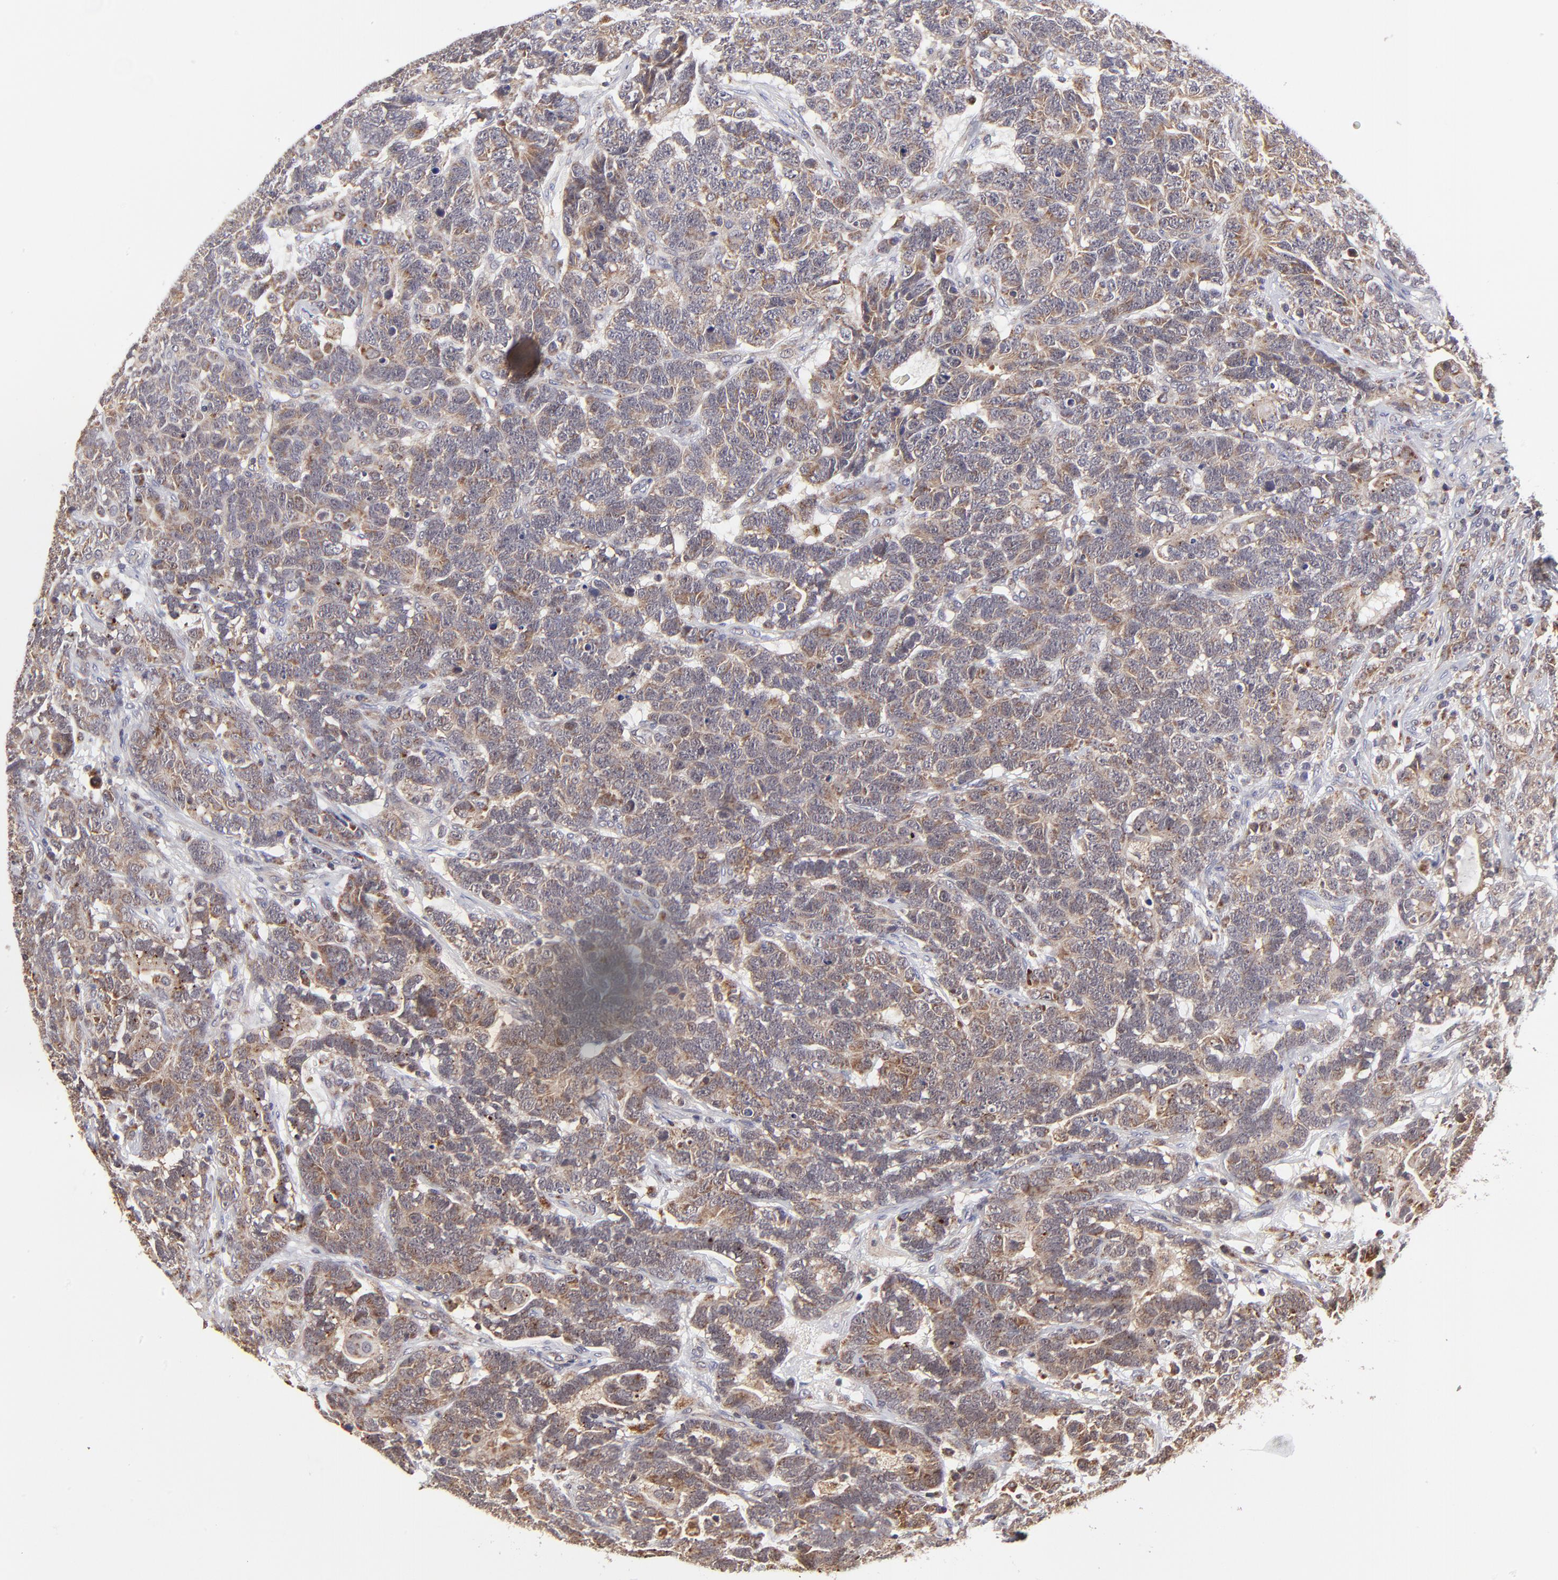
{"staining": {"intensity": "moderate", "quantity": ">75%", "location": "cytoplasmic/membranous"}, "tissue": "testis cancer", "cell_type": "Tumor cells", "image_type": "cancer", "snomed": [{"axis": "morphology", "description": "Carcinoma, Embryonal, NOS"}, {"axis": "topography", "description": "Testis"}], "caption": "Testis cancer (embryonal carcinoma) stained for a protein (brown) shows moderate cytoplasmic/membranous positive expression in about >75% of tumor cells.", "gene": "MAP2K7", "patient": {"sex": "male", "age": 26}}